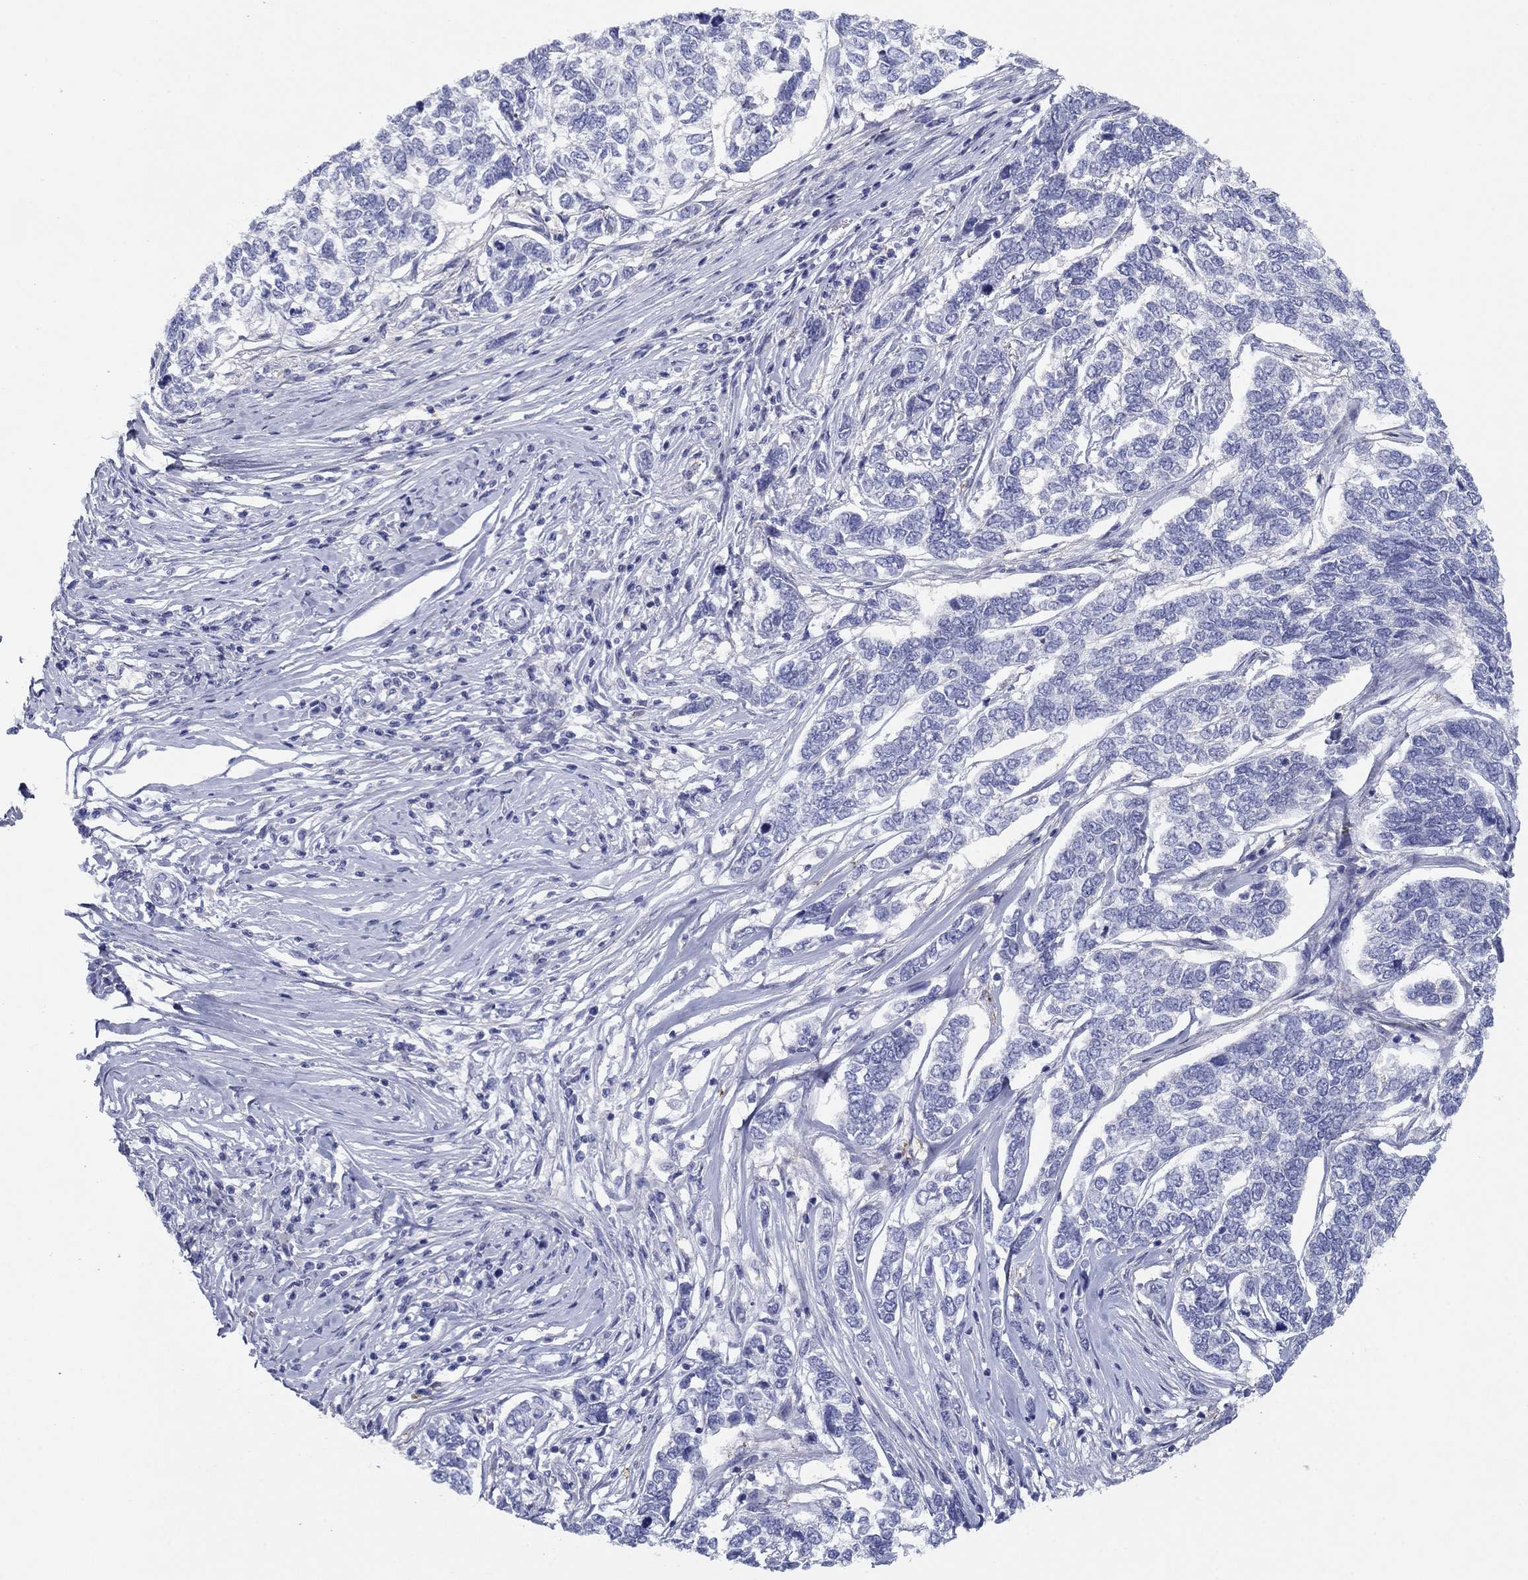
{"staining": {"intensity": "negative", "quantity": "none", "location": "none"}, "tissue": "skin cancer", "cell_type": "Tumor cells", "image_type": "cancer", "snomed": [{"axis": "morphology", "description": "Basal cell carcinoma"}, {"axis": "topography", "description": "Skin"}], "caption": "High power microscopy micrograph of an immunohistochemistry (IHC) photomicrograph of skin basal cell carcinoma, revealing no significant staining in tumor cells.", "gene": "PLS1", "patient": {"sex": "female", "age": 65}}